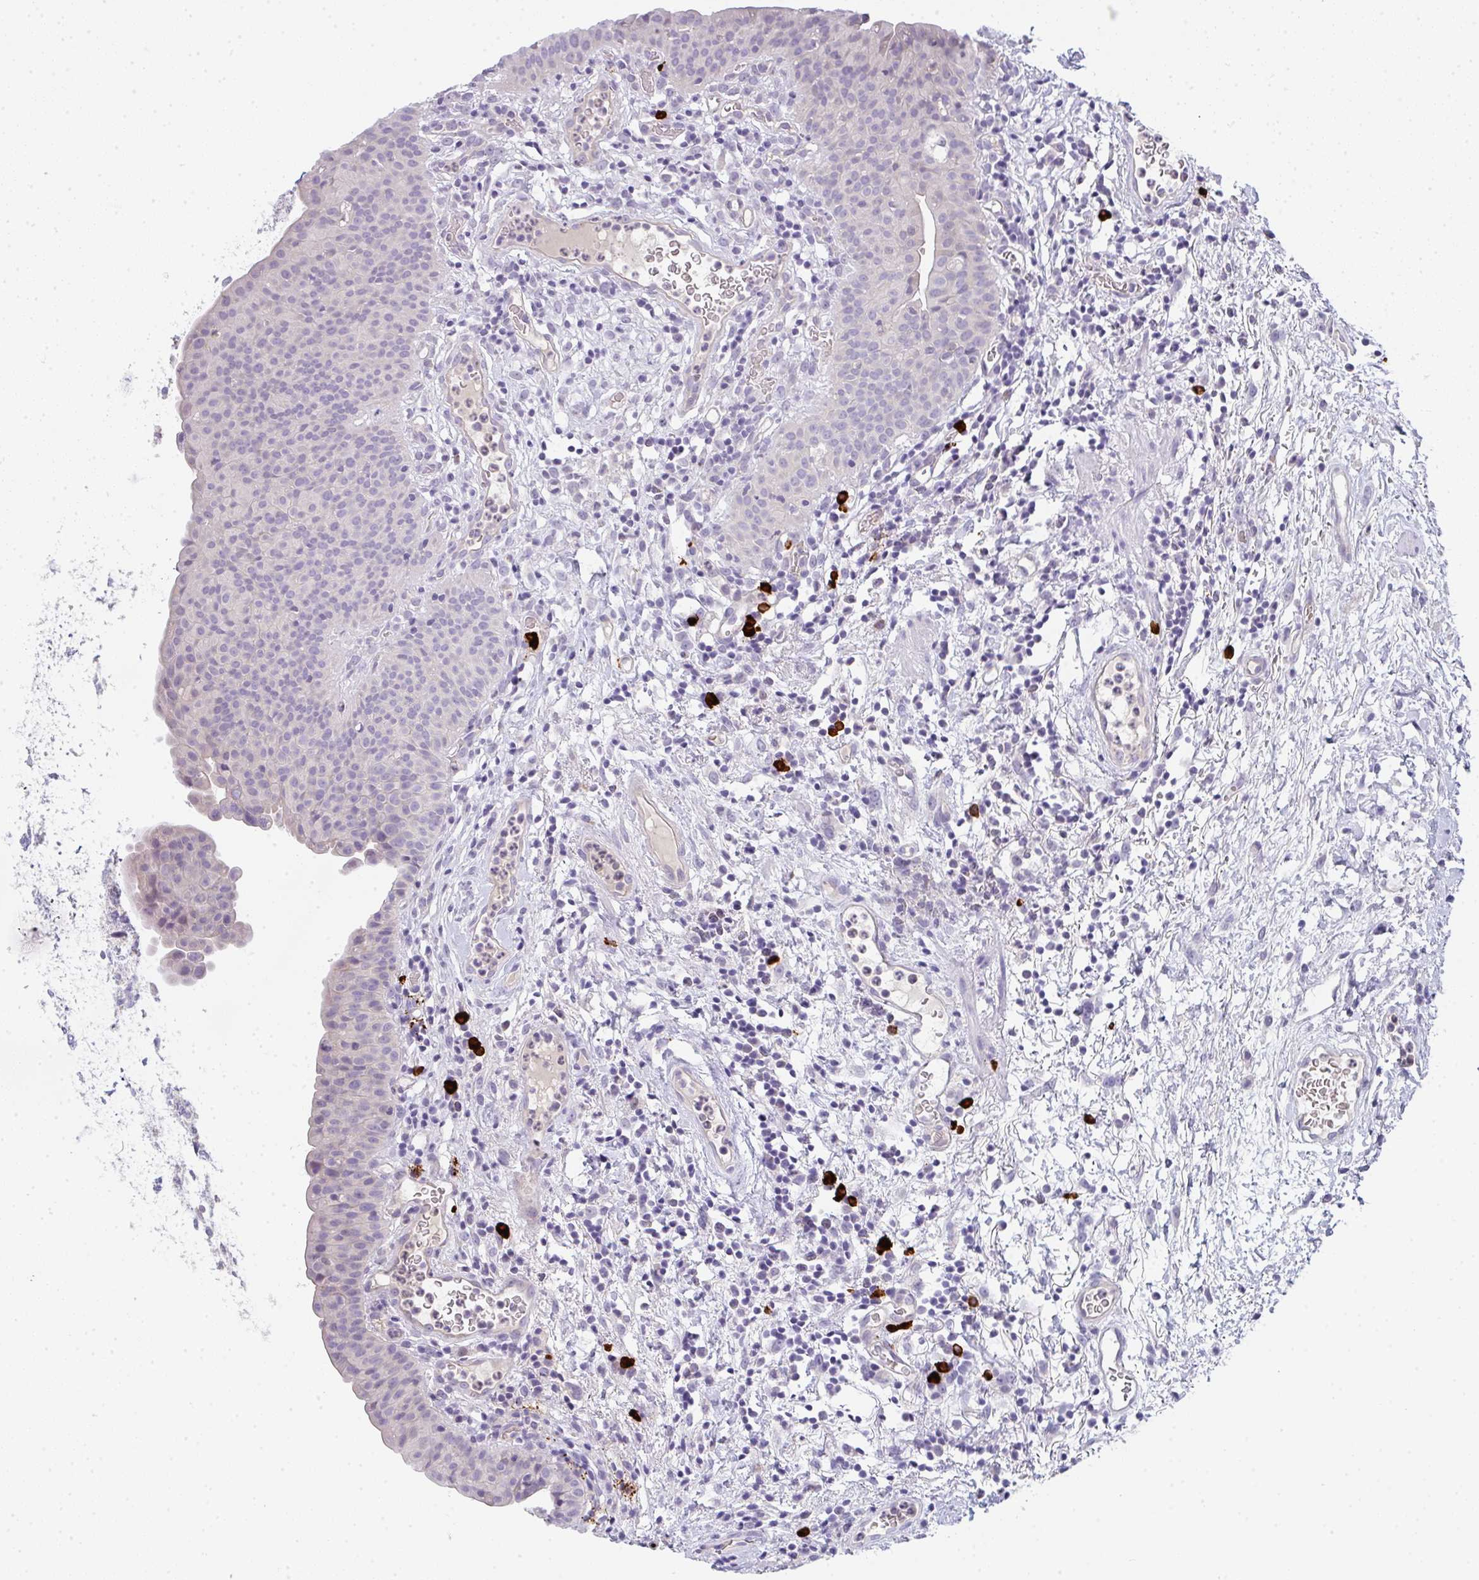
{"staining": {"intensity": "negative", "quantity": "none", "location": "none"}, "tissue": "urinary bladder", "cell_type": "Urothelial cells", "image_type": "normal", "snomed": [{"axis": "morphology", "description": "Normal tissue, NOS"}, {"axis": "morphology", "description": "Inflammation, NOS"}, {"axis": "topography", "description": "Urinary bladder"}], "caption": "A histopathology image of human urinary bladder is negative for staining in urothelial cells. (Immunohistochemistry, brightfield microscopy, high magnification).", "gene": "CACNA1S", "patient": {"sex": "male", "age": 57}}